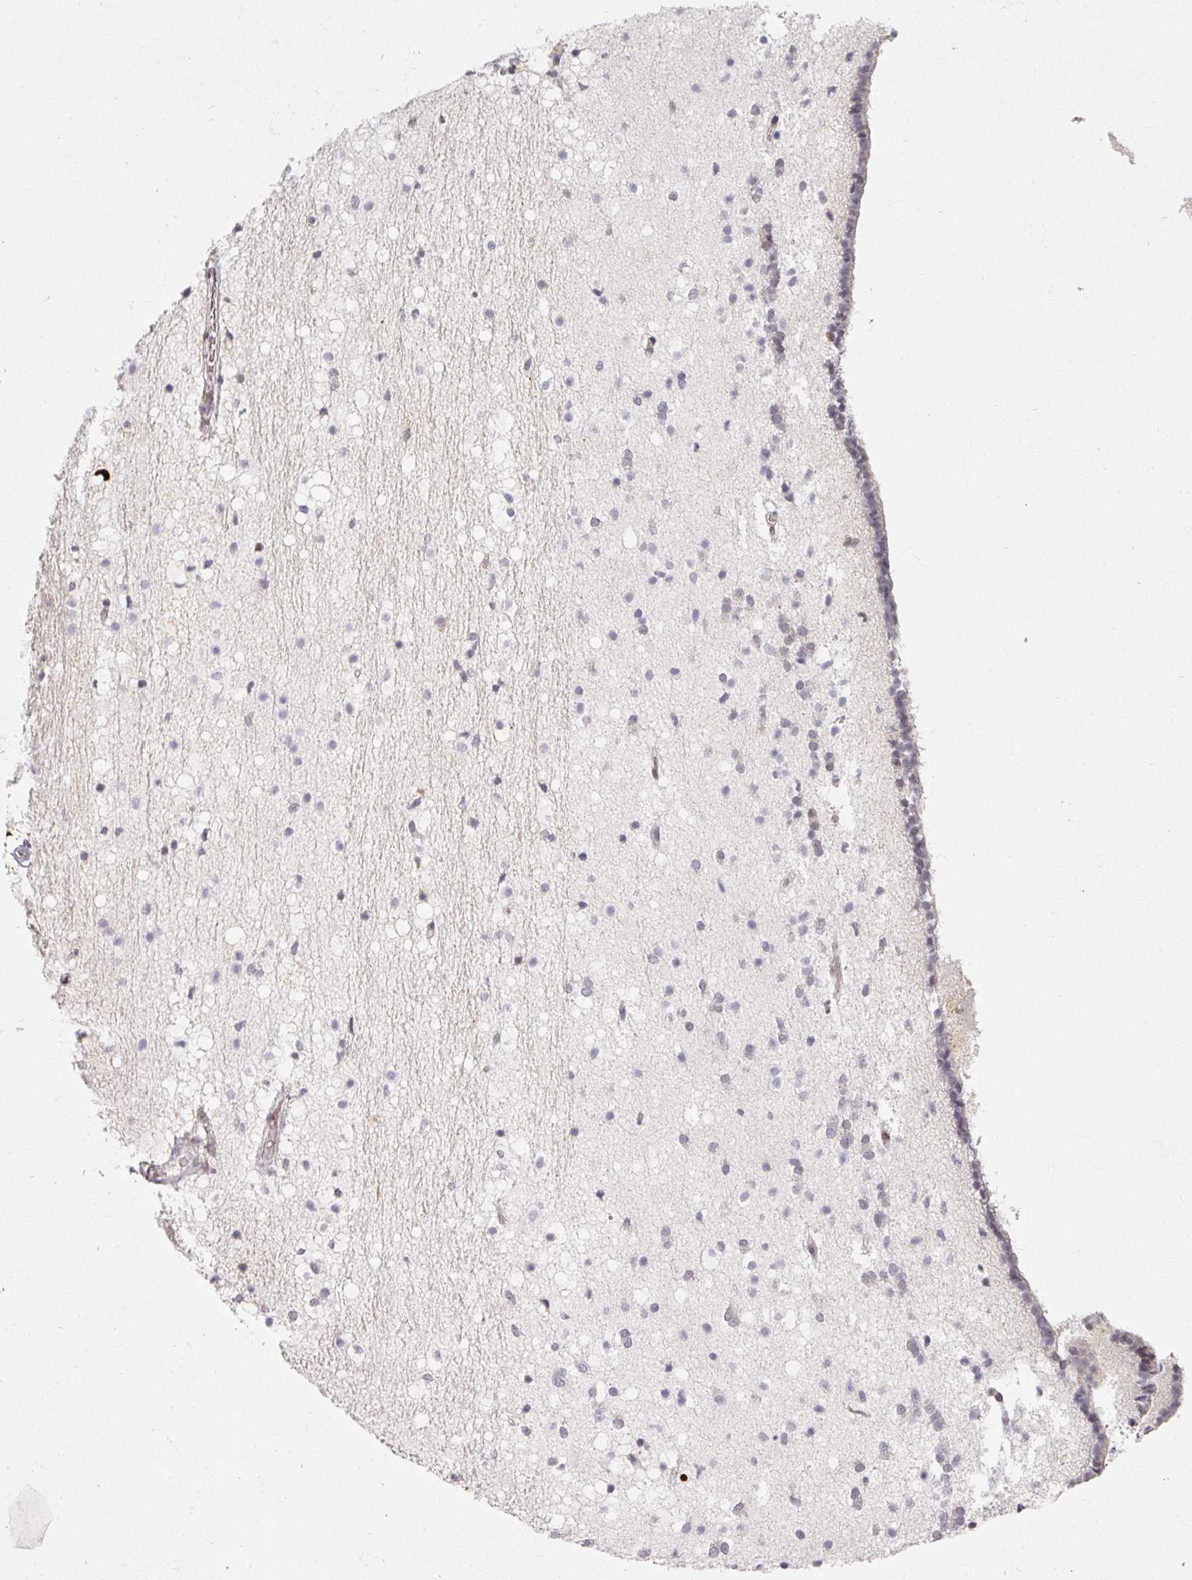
{"staining": {"intensity": "moderate", "quantity": "<25%", "location": "cytoplasmic/membranous,nuclear"}, "tissue": "caudate", "cell_type": "Glial cells", "image_type": "normal", "snomed": [{"axis": "morphology", "description": "Normal tissue, NOS"}, {"axis": "topography", "description": "Lateral ventricle wall"}], "caption": "A photomicrograph showing moderate cytoplasmic/membranous,nuclear expression in about <25% of glial cells in normal caudate, as visualized by brown immunohistochemical staining.", "gene": "RIPOR3", "patient": {"sex": "male", "age": 37}}